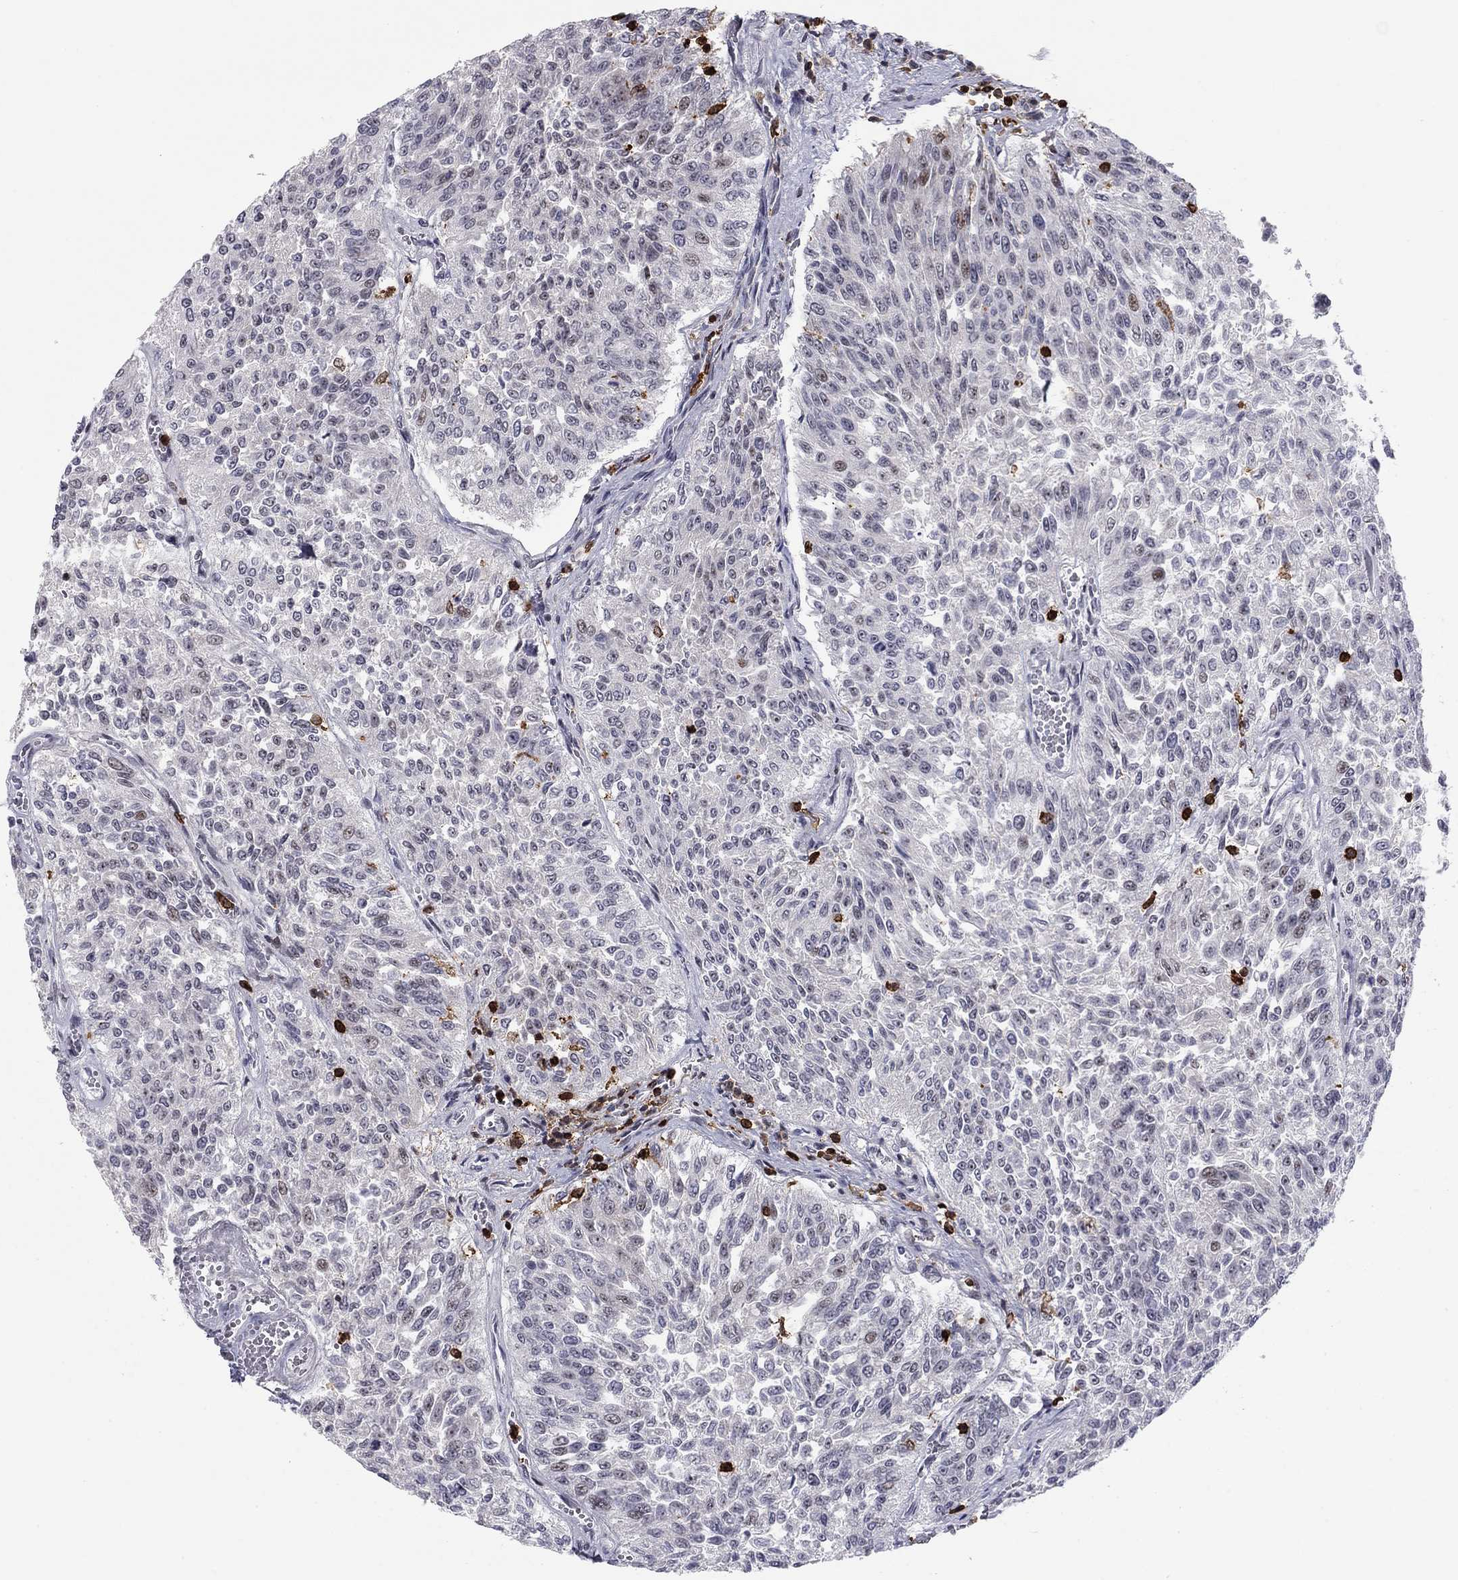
{"staining": {"intensity": "negative", "quantity": "none", "location": "none"}, "tissue": "urothelial cancer", "cell_type": "Tumor cells", "image_type": "cancer", "snomed": [{"axis": "morphology", "description": "Urothelial carcinoma, Low grade"}, {"axis": "topography", "description": "Urinary bladder"}], "caption": "Human urothelial carcinoma (low-grade) stained for a protein using immunohistochemistry shows no positivity in tumor cells.", "gene": "ARHGAP27", "patient": {"sex": "male", "age": 78}}